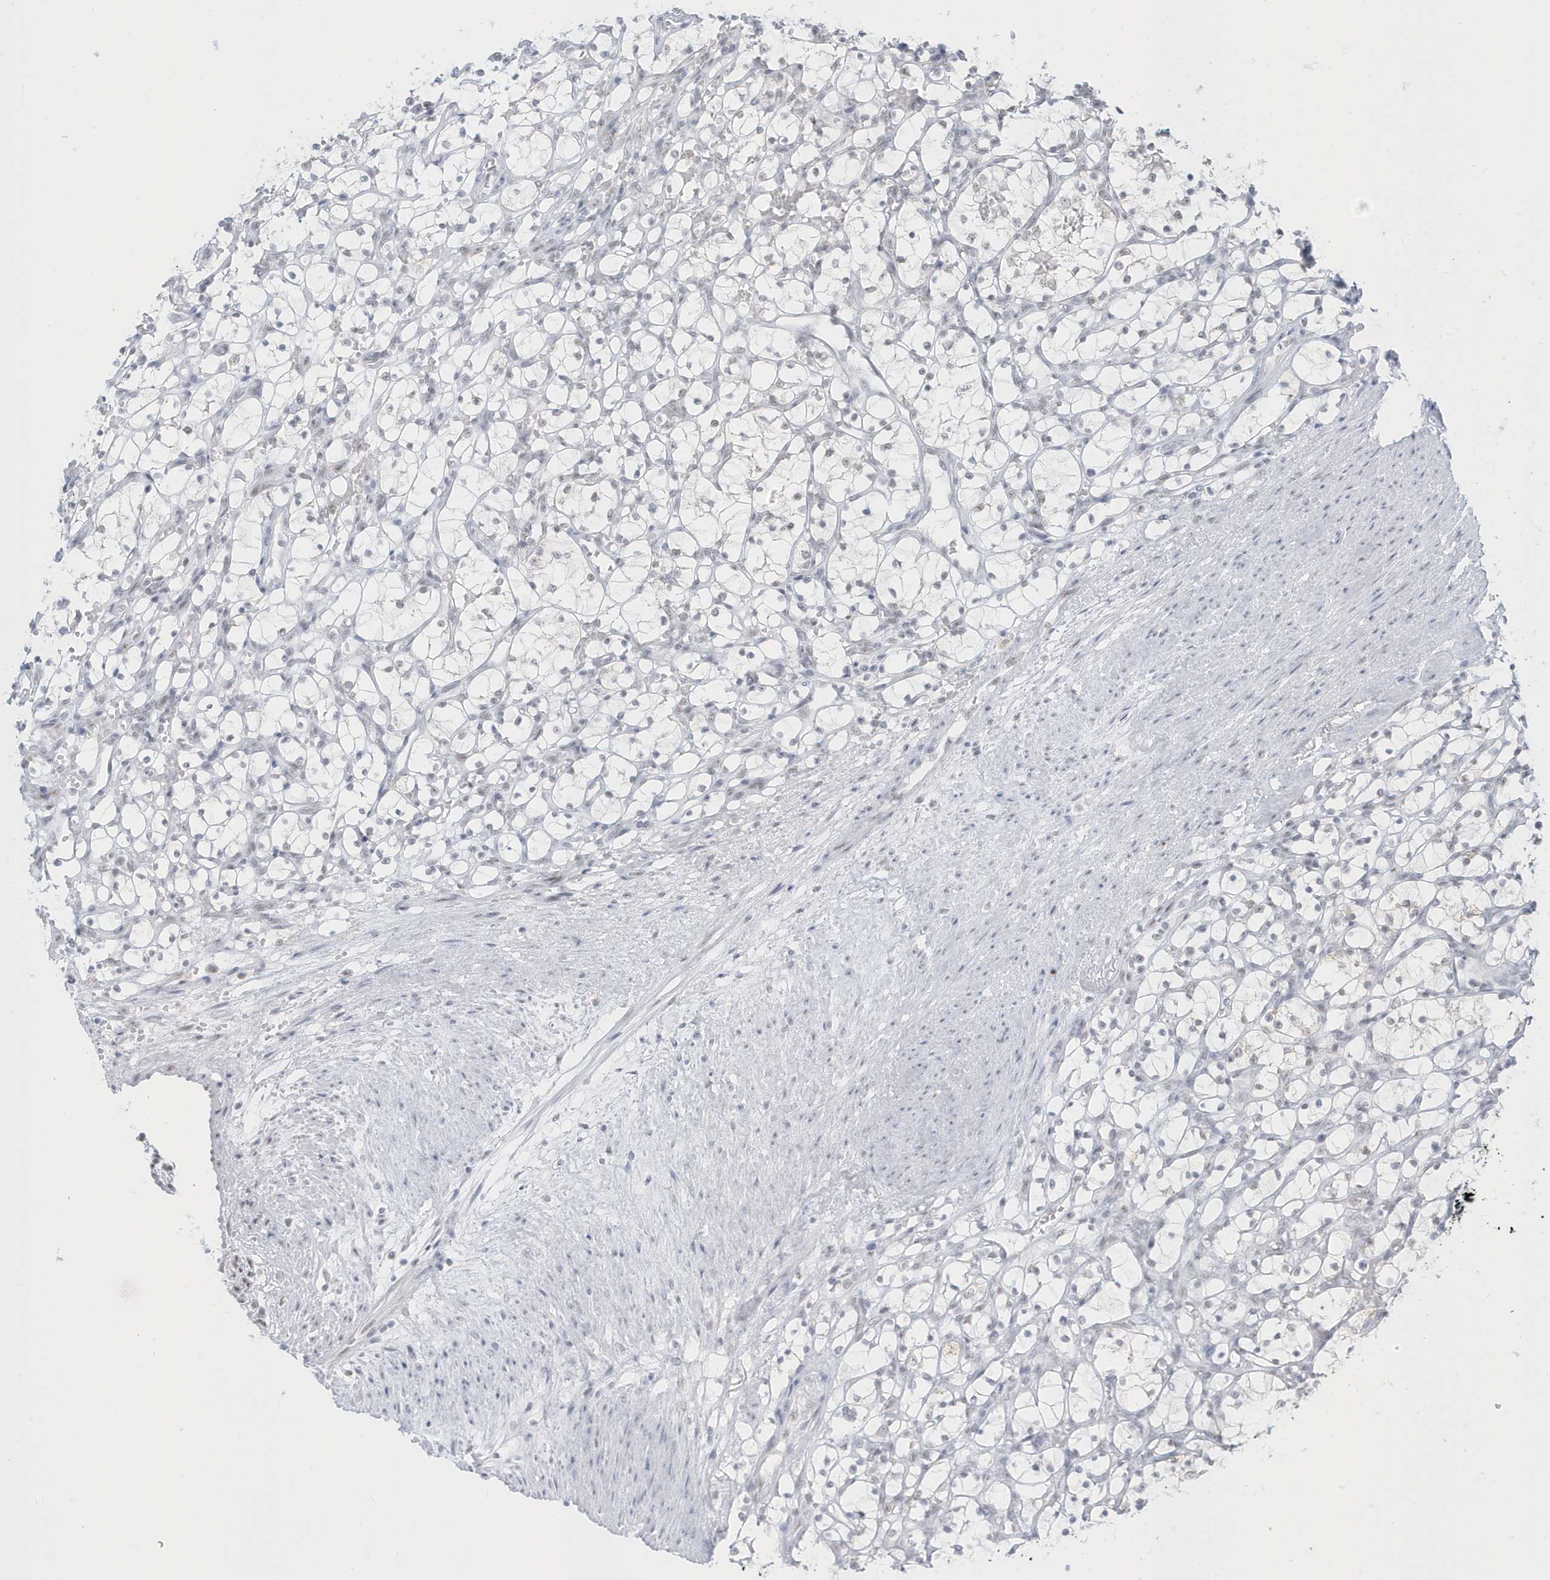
{"staining": {"intensity": "negative", "quantity": "none", "location": "none"}, "tissue": "renal cancer", "cell_type": "Tumor cells", "image_type": "cancer", "snomed": [{"axis": "morphology", "description": "Adenocarcinoma, NOS"}, {"axis": "topography", "description": "Kidney"}], "caption": "Tumor cells show no significant protein positivity in renal cancer.", "gene": "PLEKHN1", "patient": {"sex": "female", "age": 69}}